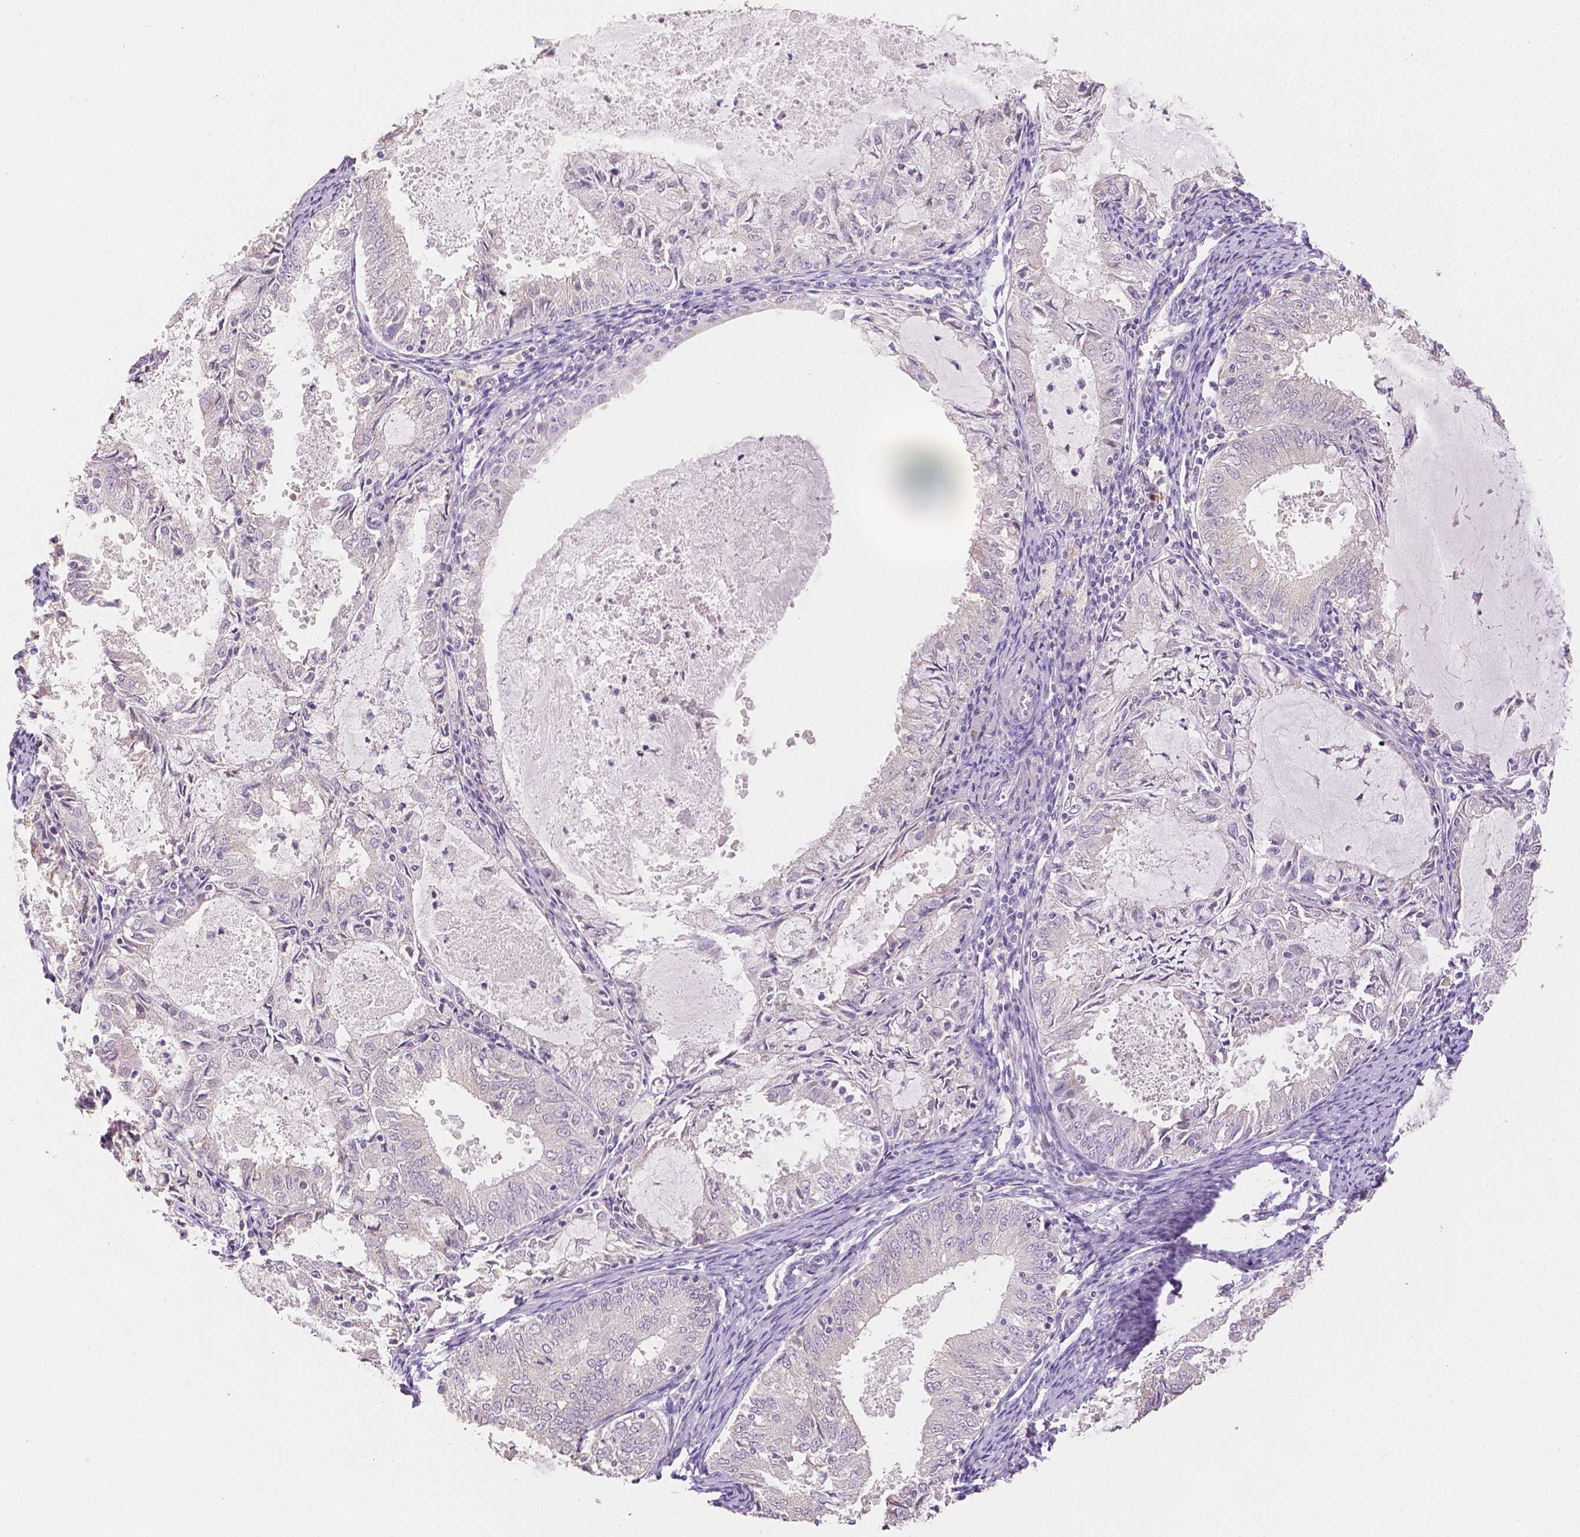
{"staining": {"intensity": "negative", "quantity": "none", "location": "none"}, "tissue": "endometrial cancer", "cell_type": "Tumor cells", "image_type": "cancer", "snomed": [{"axis": "morphology", "description": "Adenocarcinoma, NOS"}, {"axis": "topography", "description": "Endometrium"}], "caption": "High magnification brightfield microscopy of endometrial cancer (adenocarcinoma) stained with DAB (brown) and counterstained with hematoxylin (blue): tumor cells show no significant expression.", "gene": "TGM1", "patient": {"sex": "female", "age": 57}}